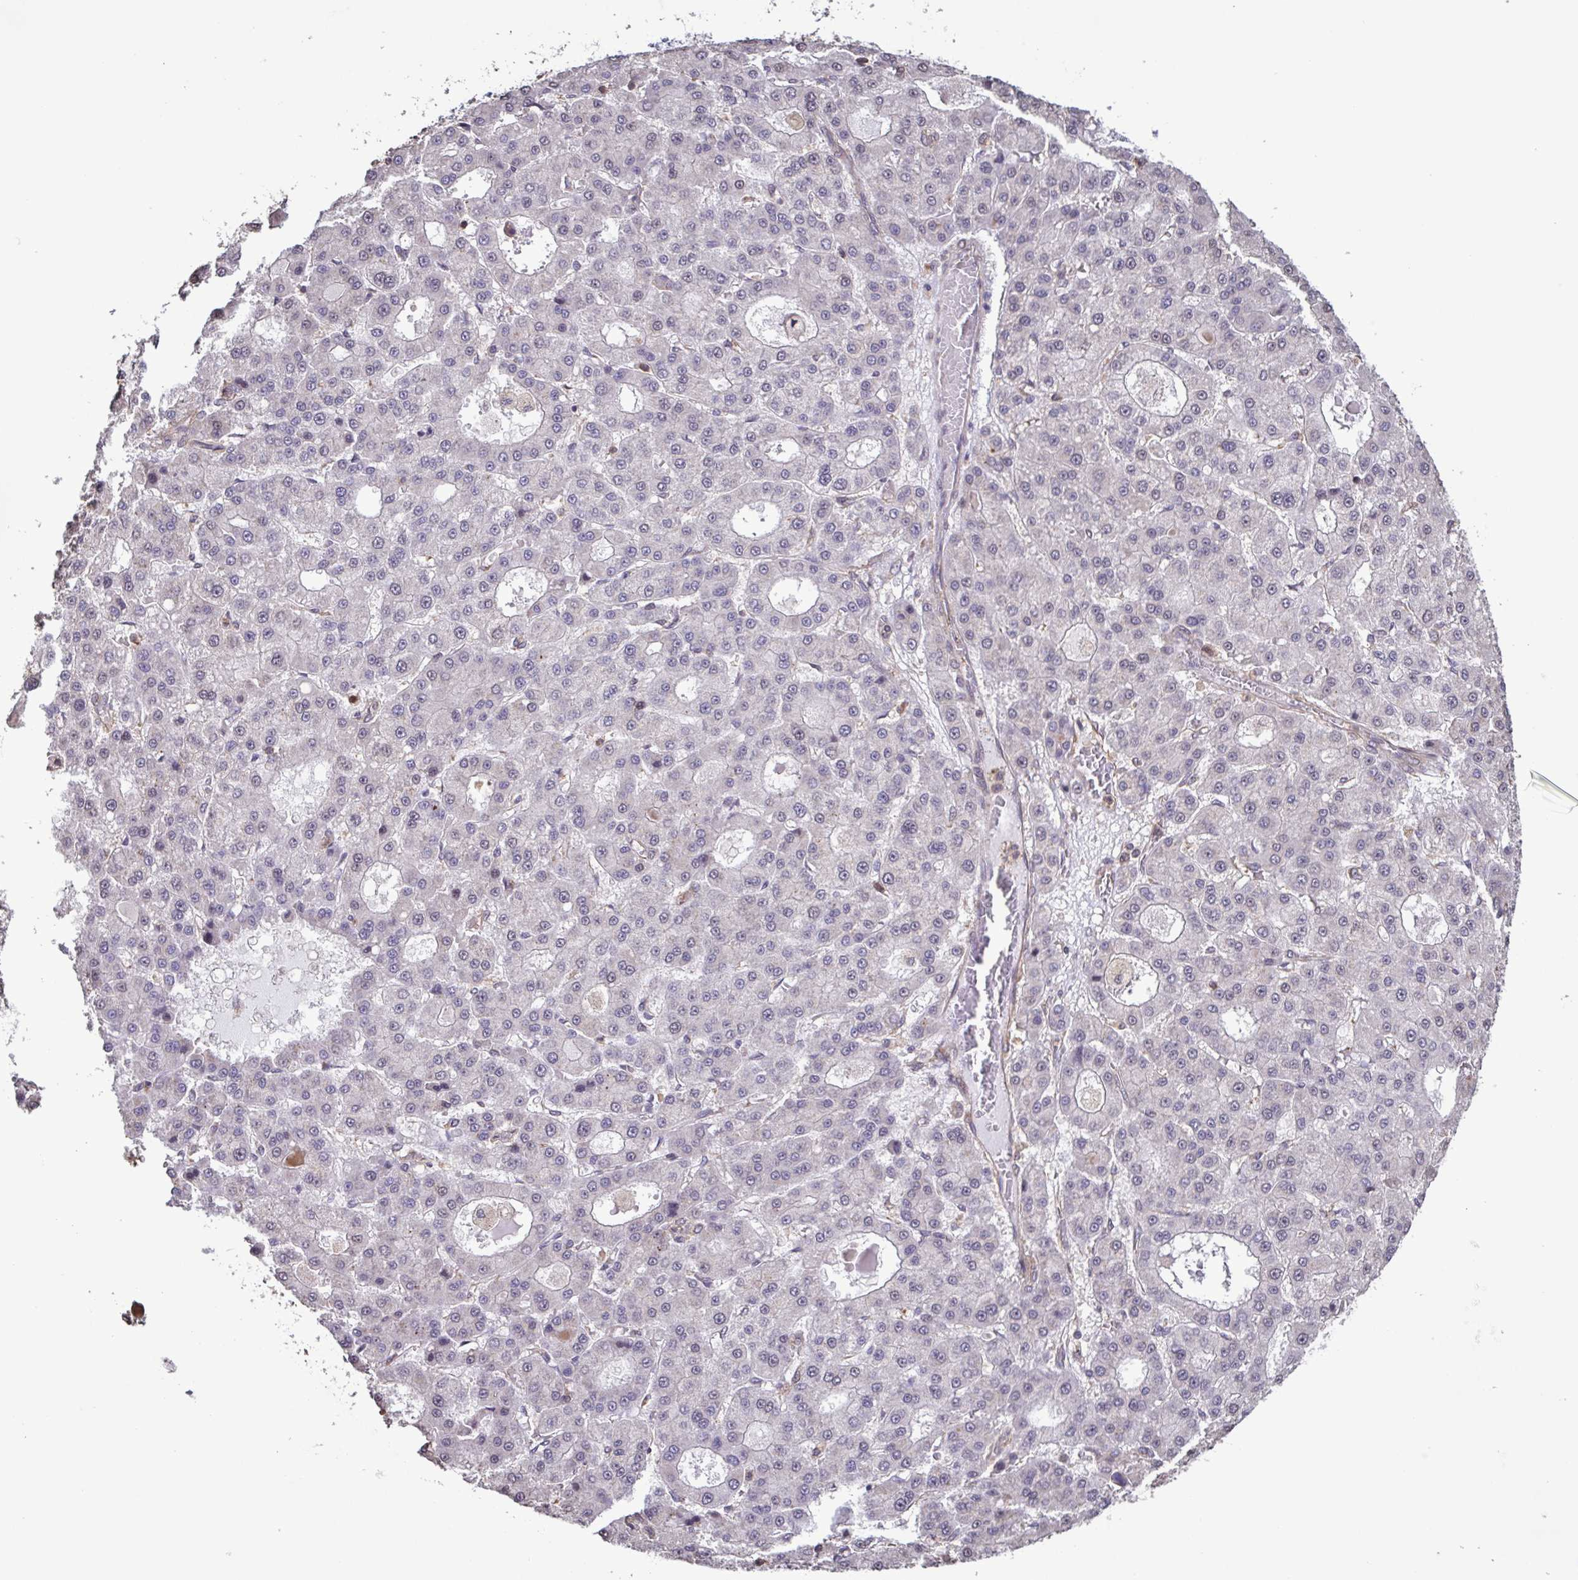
{"staining": {"intensity": "negative", "quantity": "none", "location": "none"}, "tissue": "liver cancer", "cell_type": "Tumor cells", "image_type": "cancer", "snomed": [{"axis": "morphology", "description": "Carcinoma, Hepatocellular, NOS"}, {"axis": "topography", "description": "Liver"}], "caption": "Tumor cells show no significant protein expression in liver cancer (hepatocellular carcinoma). The staining was performed using DAB (3,3'-diaminobenzidine) to visualize the protein expression in brown, while the nuclei were stained in blue with hematoxylin (Magnification: 20x).", "gene": "ZNF200", "patient": {"sex": "male", "age": 70}}